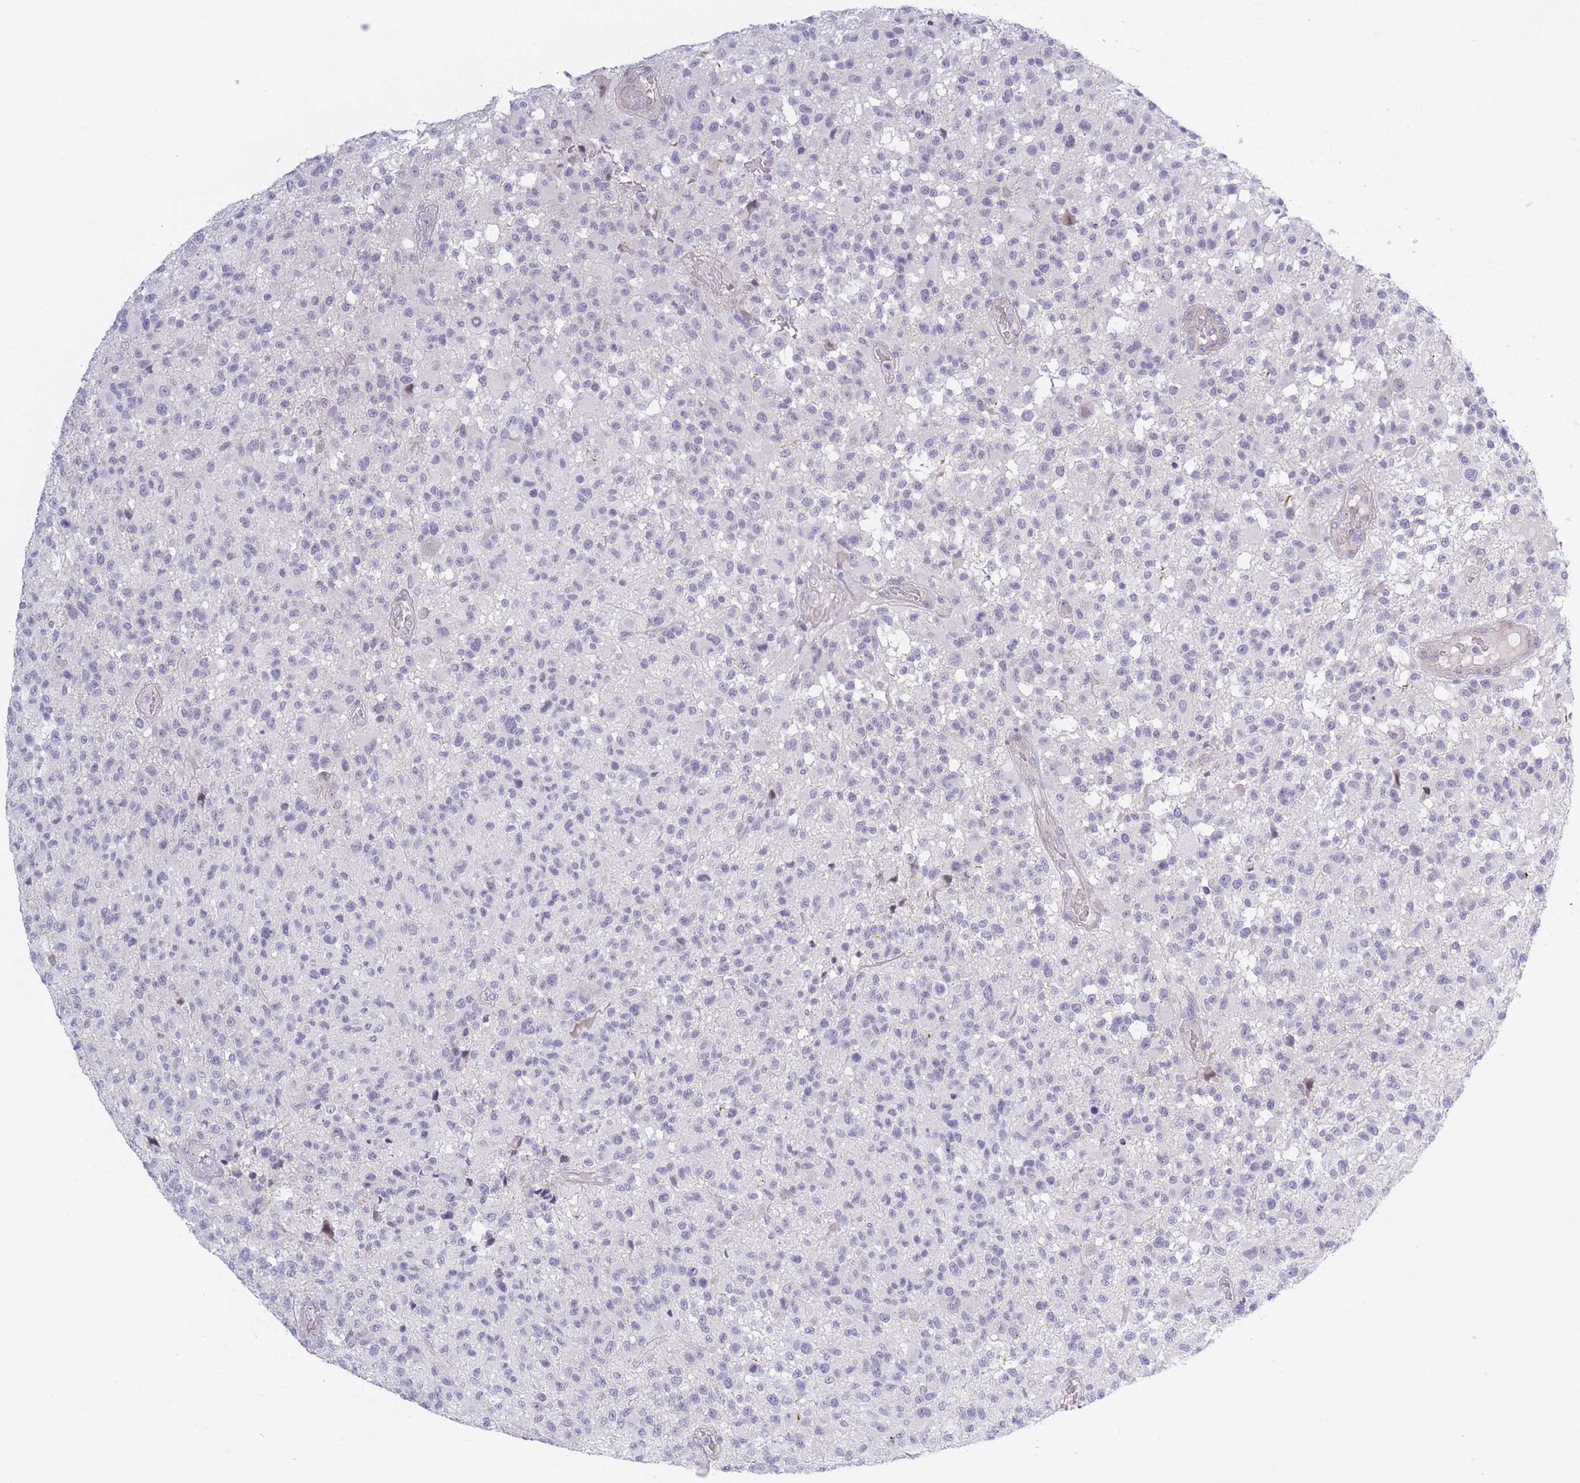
{"staining": {"intensity": "negative", "quantity": "none", "location": "none"}, "tissue": "glioma", "cell_type": "Tumor cells", "image_type": "cancer", "snomed": [{"axis": "morphology", "description": "Glioma, malignant, High grade"}, {"axis": "morphology", "description": "Glioblastoma, NOS"}, {"axis": "topography", "description": "Brain"}], "caption": "Malignant glioma (high-grade) stained for a protein using immunohistochemistry reveals no staining tumor cells.", "gene": "PLEKHG2", "patient": {"sex": "male", "age": 60}}